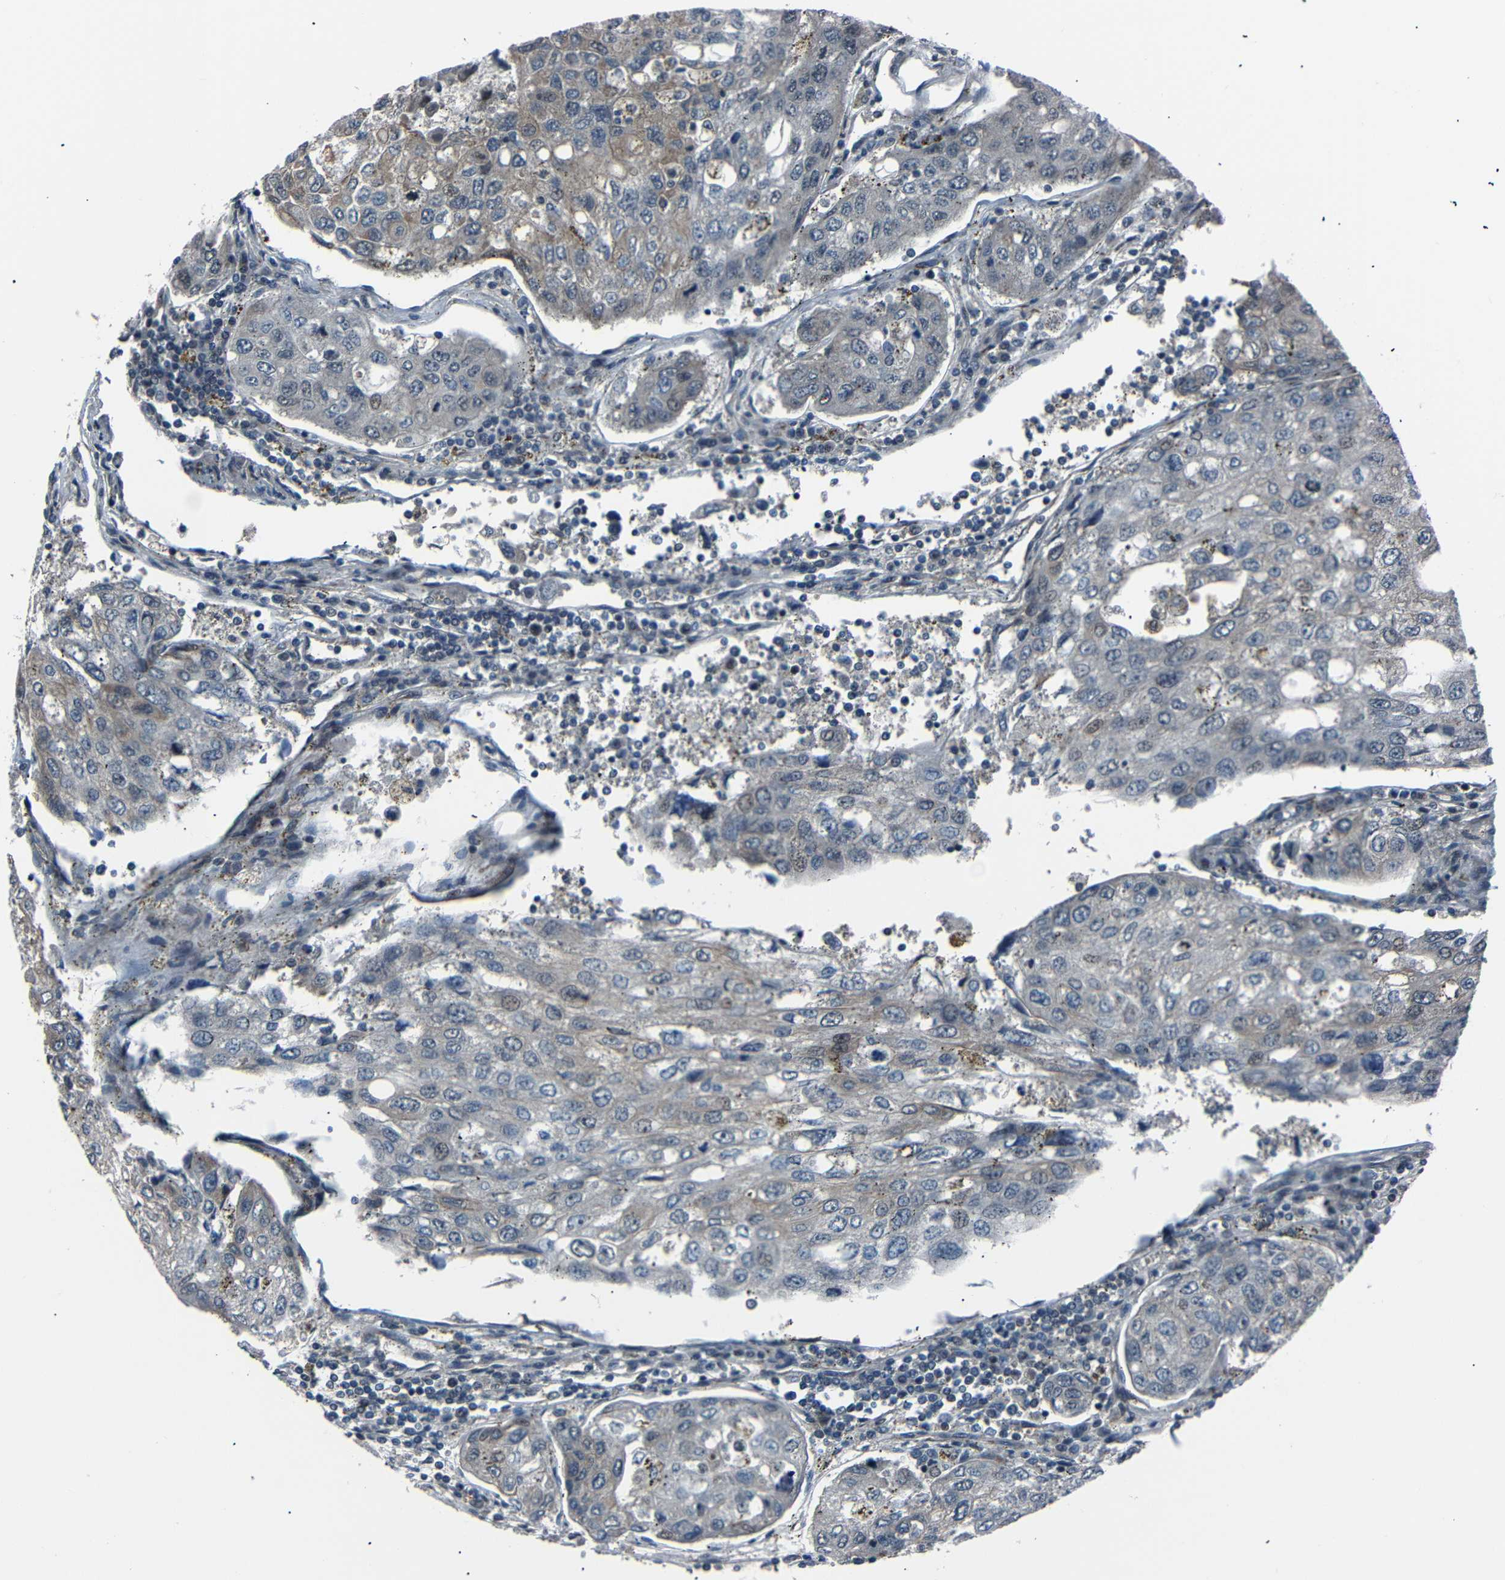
{"staining": {"intensity": "weak", "quantity": ">75%", "location": "cytoplasmic/membranous,nuclear"}, "tissue": "urothelial cancer", "cell_type": "Tumor cells", "image_type": "cancer", "snomed": [{"axis": "morphology", "description": "Urothelial carcinoma, High grade"}, {"axis": "topography", "description": "Lymph node"}, {"axis": "topography", "description": "Urinary bladder"}], "caption": "Tumor cells demonstrate low levels of weak cytoplasmic/membranous and nuclear positivity in about >75% of cells in urothelial cancer.", "gene": "AKAP9", "patient": {"sex": "male", "age": 51}}